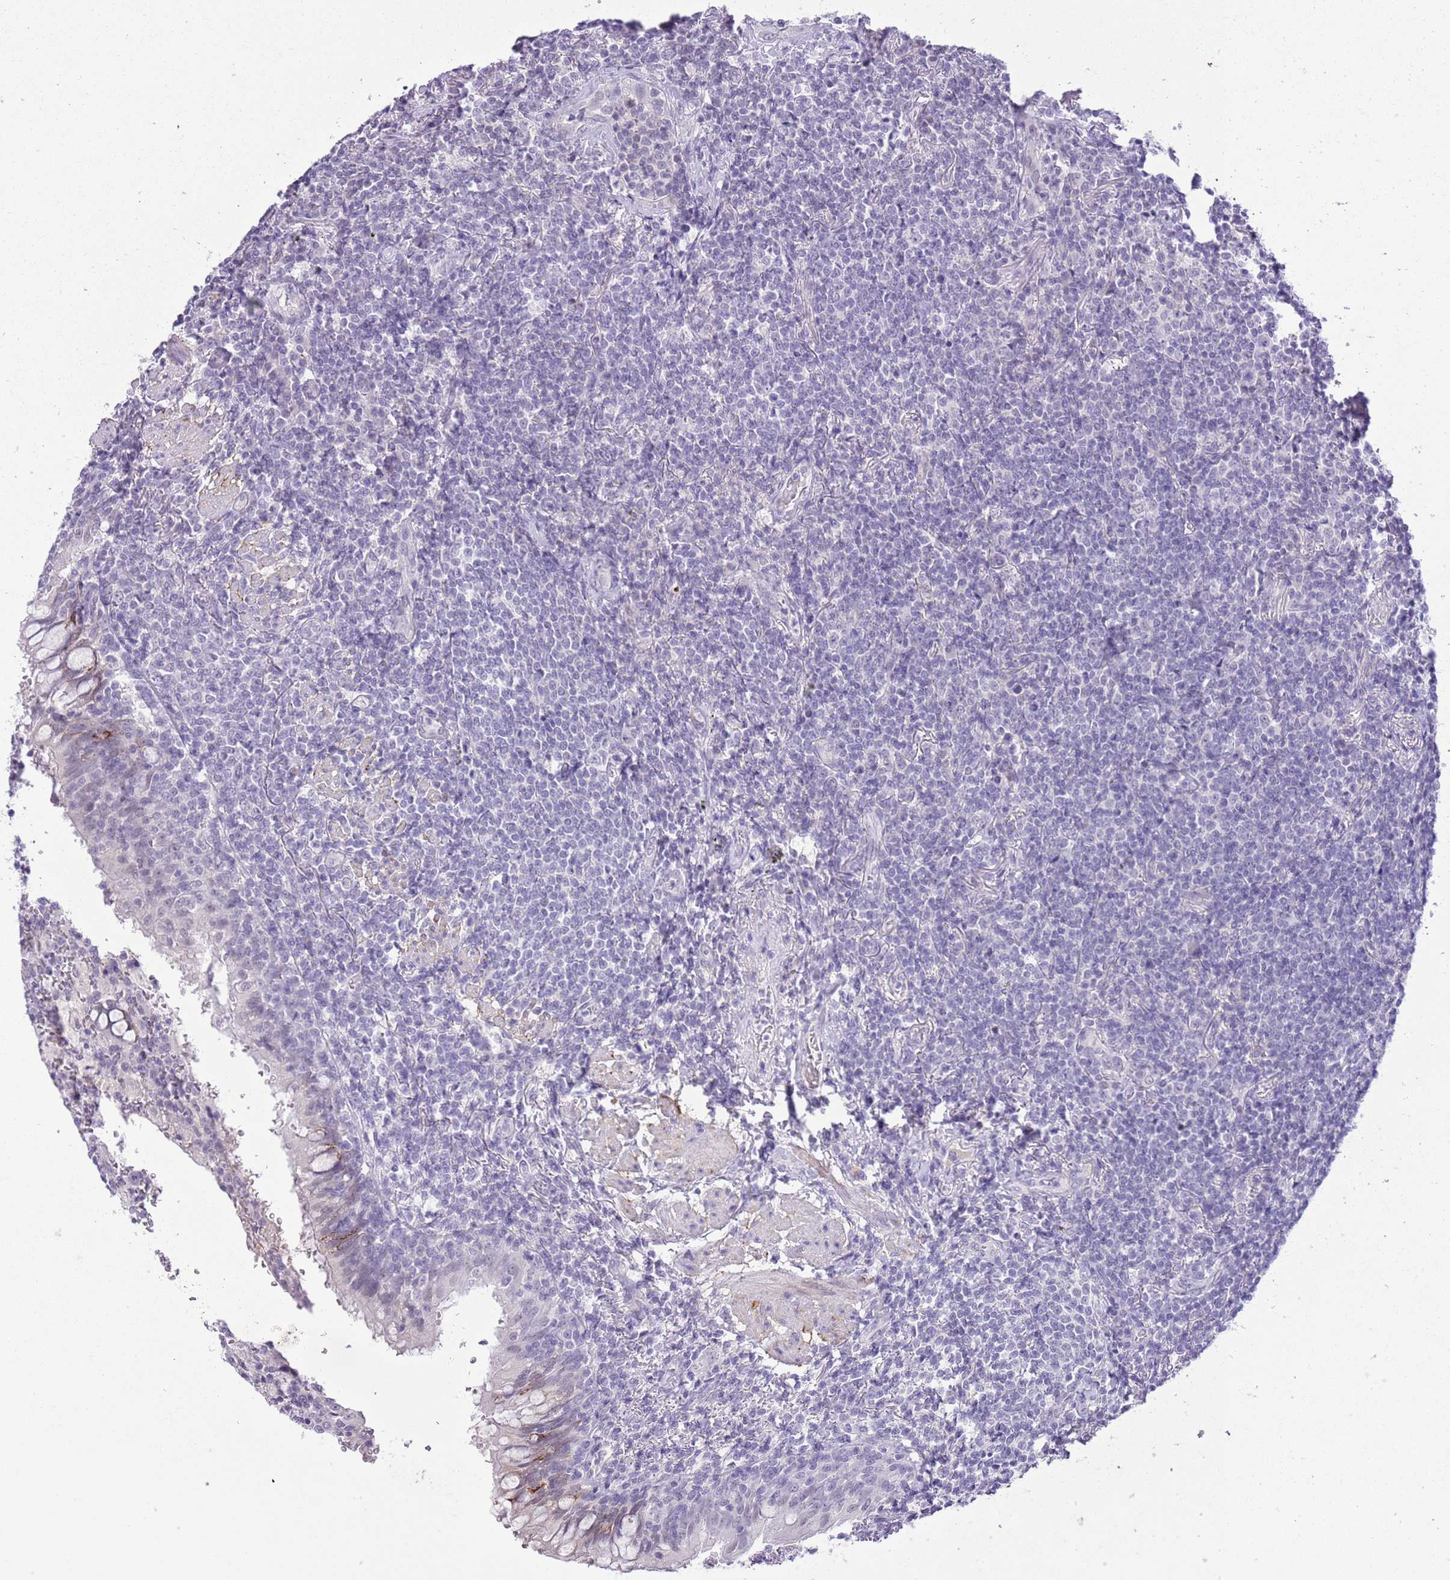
{"staining": {"intensity": "negative", "quantity": "none", "location": "none"}, "tissue": "lymphoma", "cell_type": "Tumor cells", "image_type": "cancer", "snomed": [{"axis": "morphology", "description": "Malignant lymphoma, non-Hodgkin's type, Low grade"}, {"axis": "topography", "description": "Lung"}], "caption": "Tumor cells show no significant protein positivity in low-grade malignant lymphoma, non-Hodgkin's type.", "gene": "MIDN", "patient": {"sex": "female", "age": 71}}